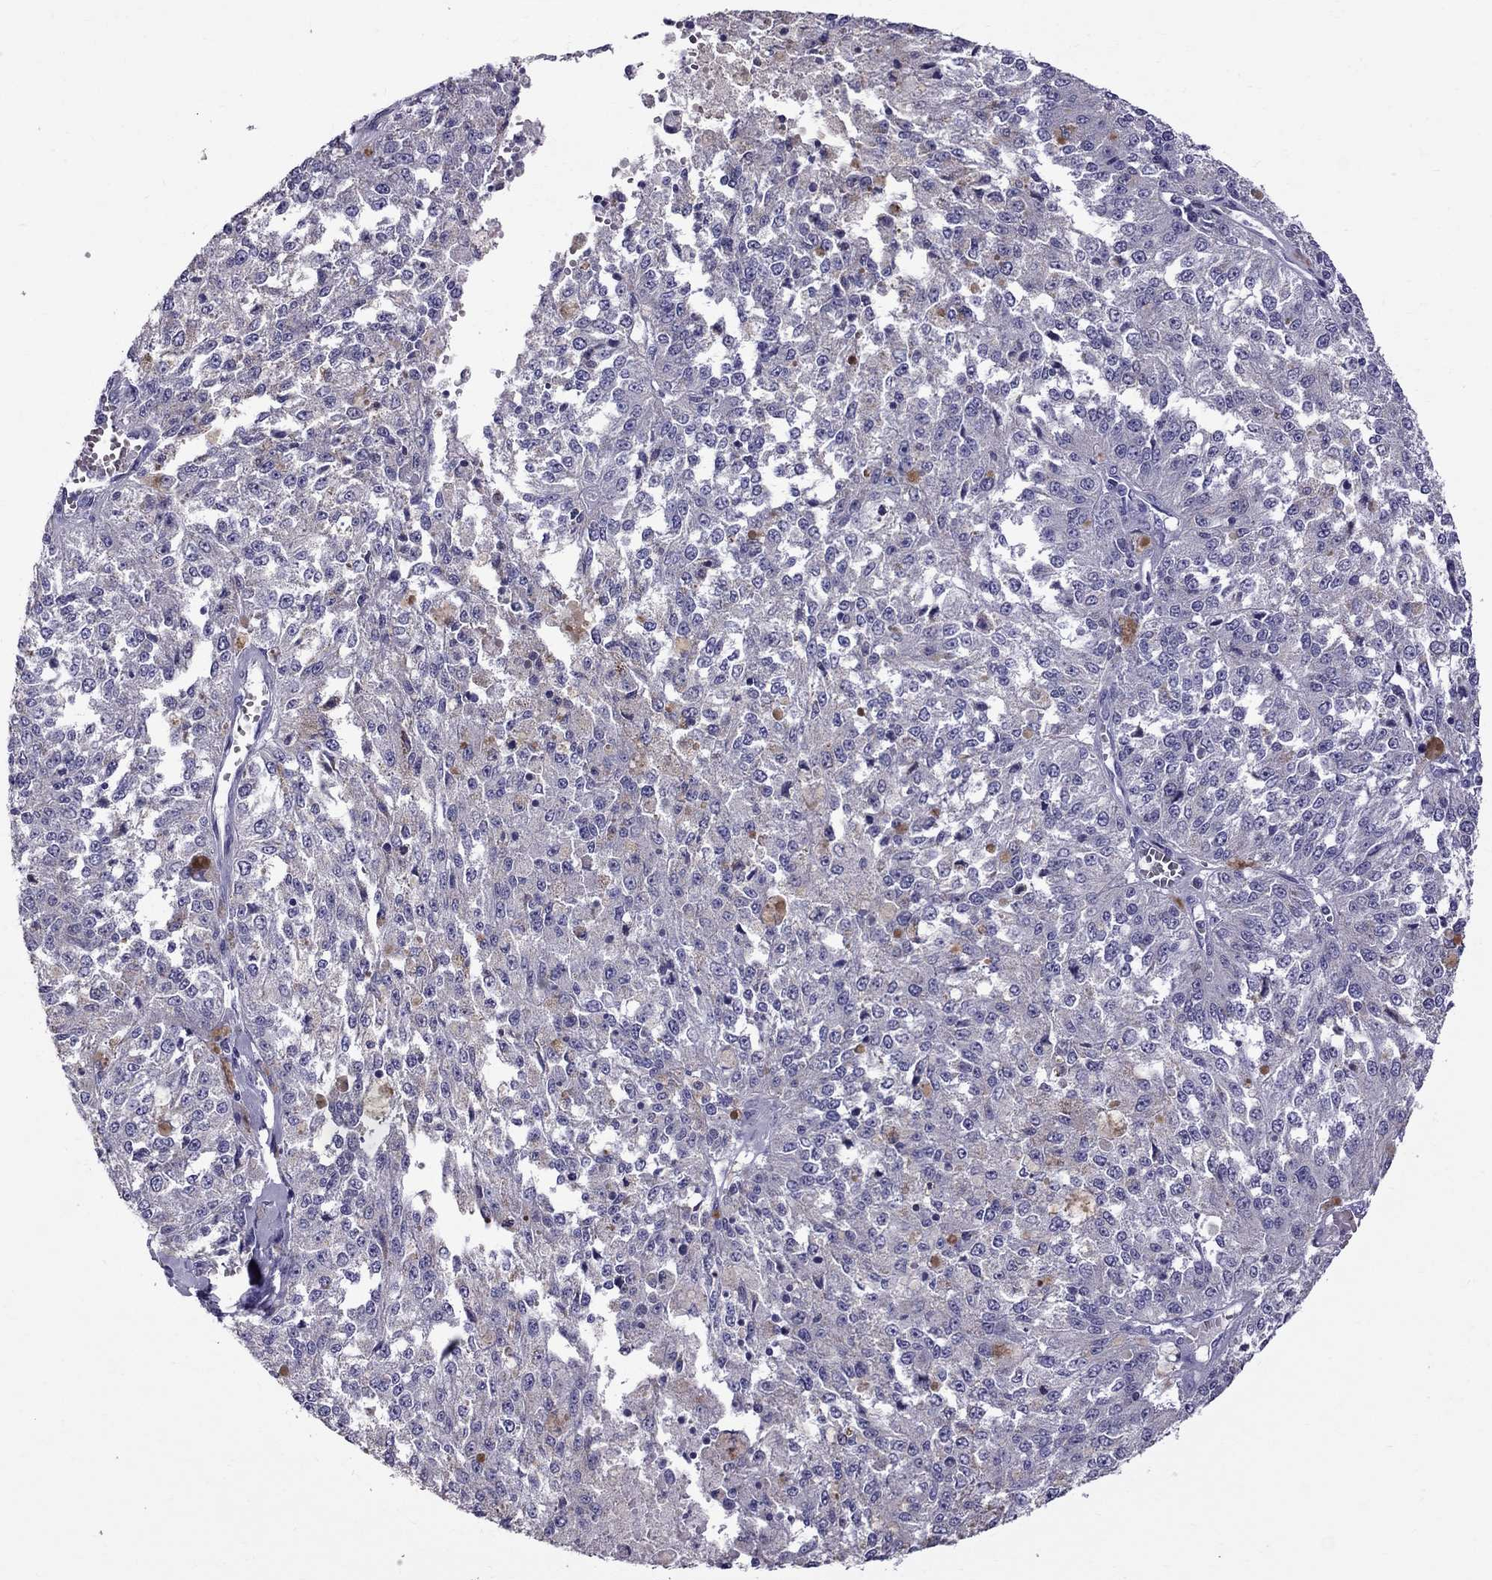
{"staining": {"intensity": "negative", "quantity": "none", "location": "none"}, "tissue": "melanoma", "cell_type": "Tumor cells", "image_type": "cancer", "snomed": [{"axis": "morphology", "description": "Malignant melanoma, Metastatic site"}, {"axis": "topography", "description": "Lymph node"}], "caption": "Tumor cells are negative for protein expression in human malignant melanoma (metastatic site). The staining is performed using DAB (3,3'-diaminobenzidine) brown chromogen with nuclei counter-stained in using hematoxylin.", "gene": "TTLL13", "patient": {"sex": "female", "age": 64}}